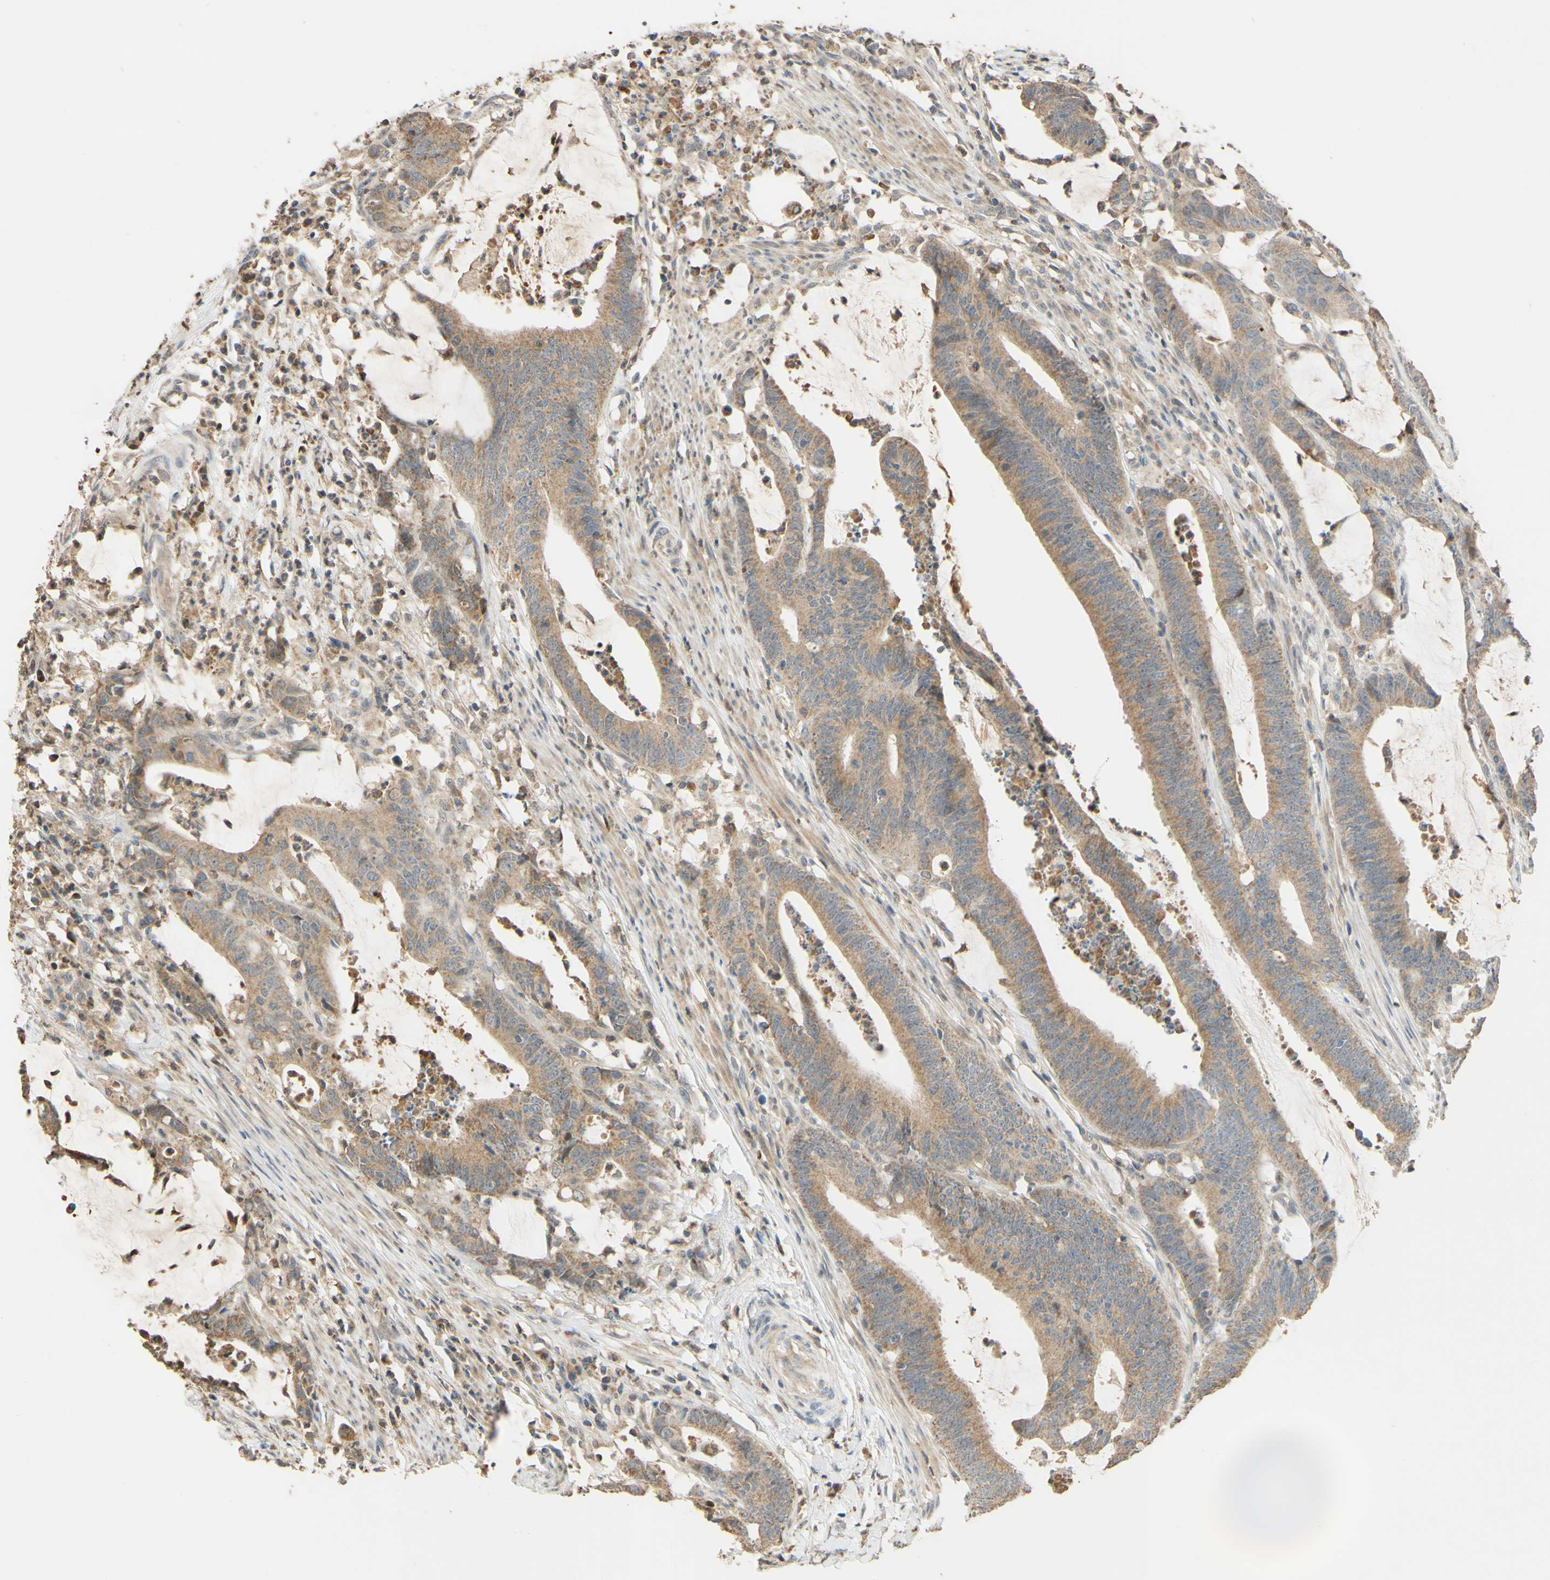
{"staining": {"intensity": "moderate", "quantity": ">75%", "location": "cytoplasmic/membranous"}, "tissue": "colorectal cancer", "cell_type": "Tumor cells", "image_type": "cancer", "snomed": [{"axis": "morphology", "description": "Adenocarcinoma, NOS"}, {"axis": "topography", "description": "Rectum"}], "caption": "Immunohistochemistry photomicrograph of colorectal cancer (adenocarcinoma) stained for a protein (brown), which exhibits medium levels of moderate cytoplasmic/membranous staining in approximately >75% of tumor cells.", "gene": "GATA1", "patient": {"sex": "female", "age": 66}}